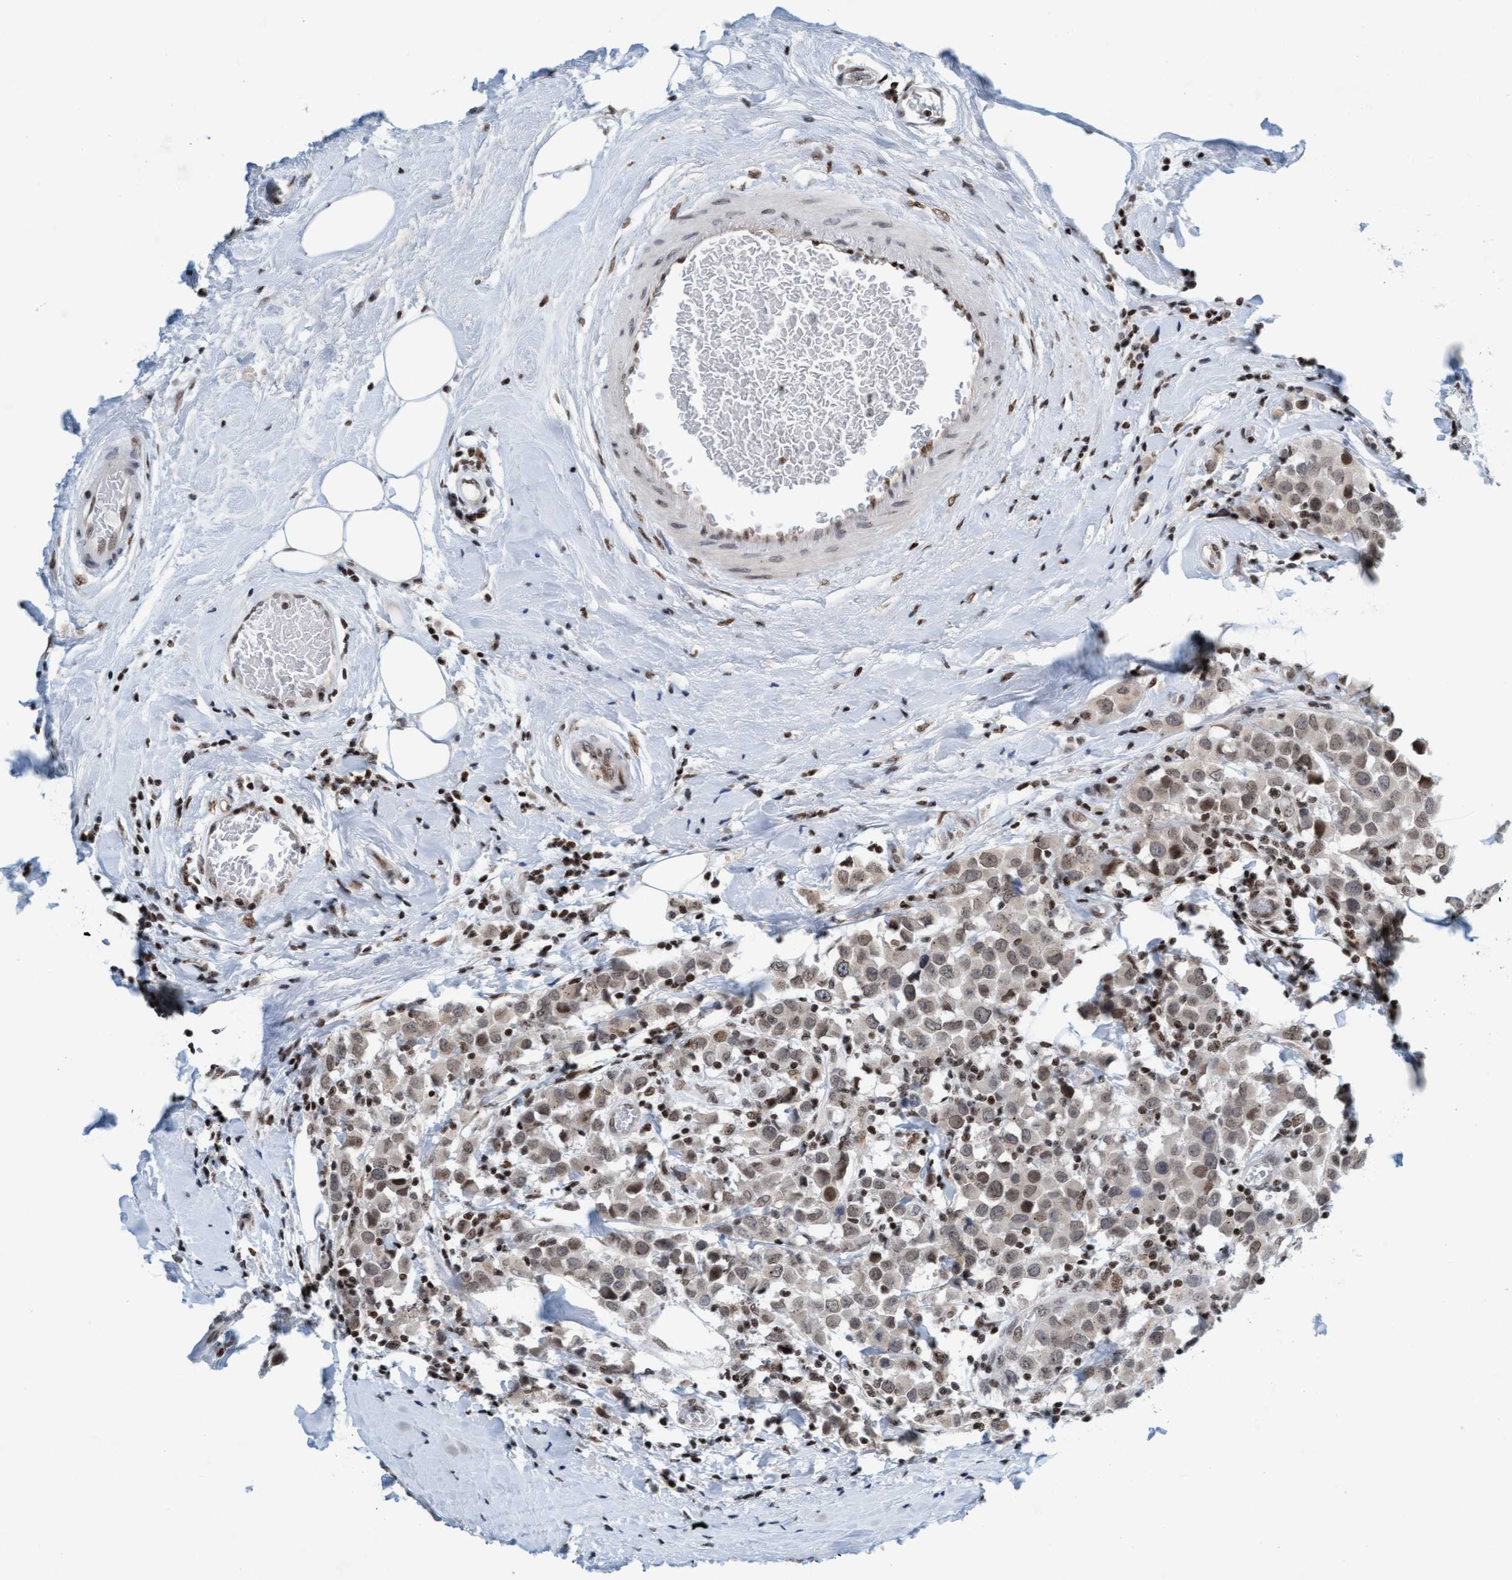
{"staining": {"intensity": "weak", "quantity": ">75%", "location": "nuclear"}, "tissue": "breast cancer", "cell_type": "Tumor cells", "image_type": "cancer", "snomed": [{"axis": "morphology", "description": "Duct carcinoma"}, {"axis": "topography", "description": "Breast"}], "caption": "The photomicrograph exhibits staining of infiltrating ductal carcinoma (breast), revealing weak nuclear protein staining (brown color) within tumor cells.", "gene": "GLRX2", "patient": {"sex": "female", "age": 61}}